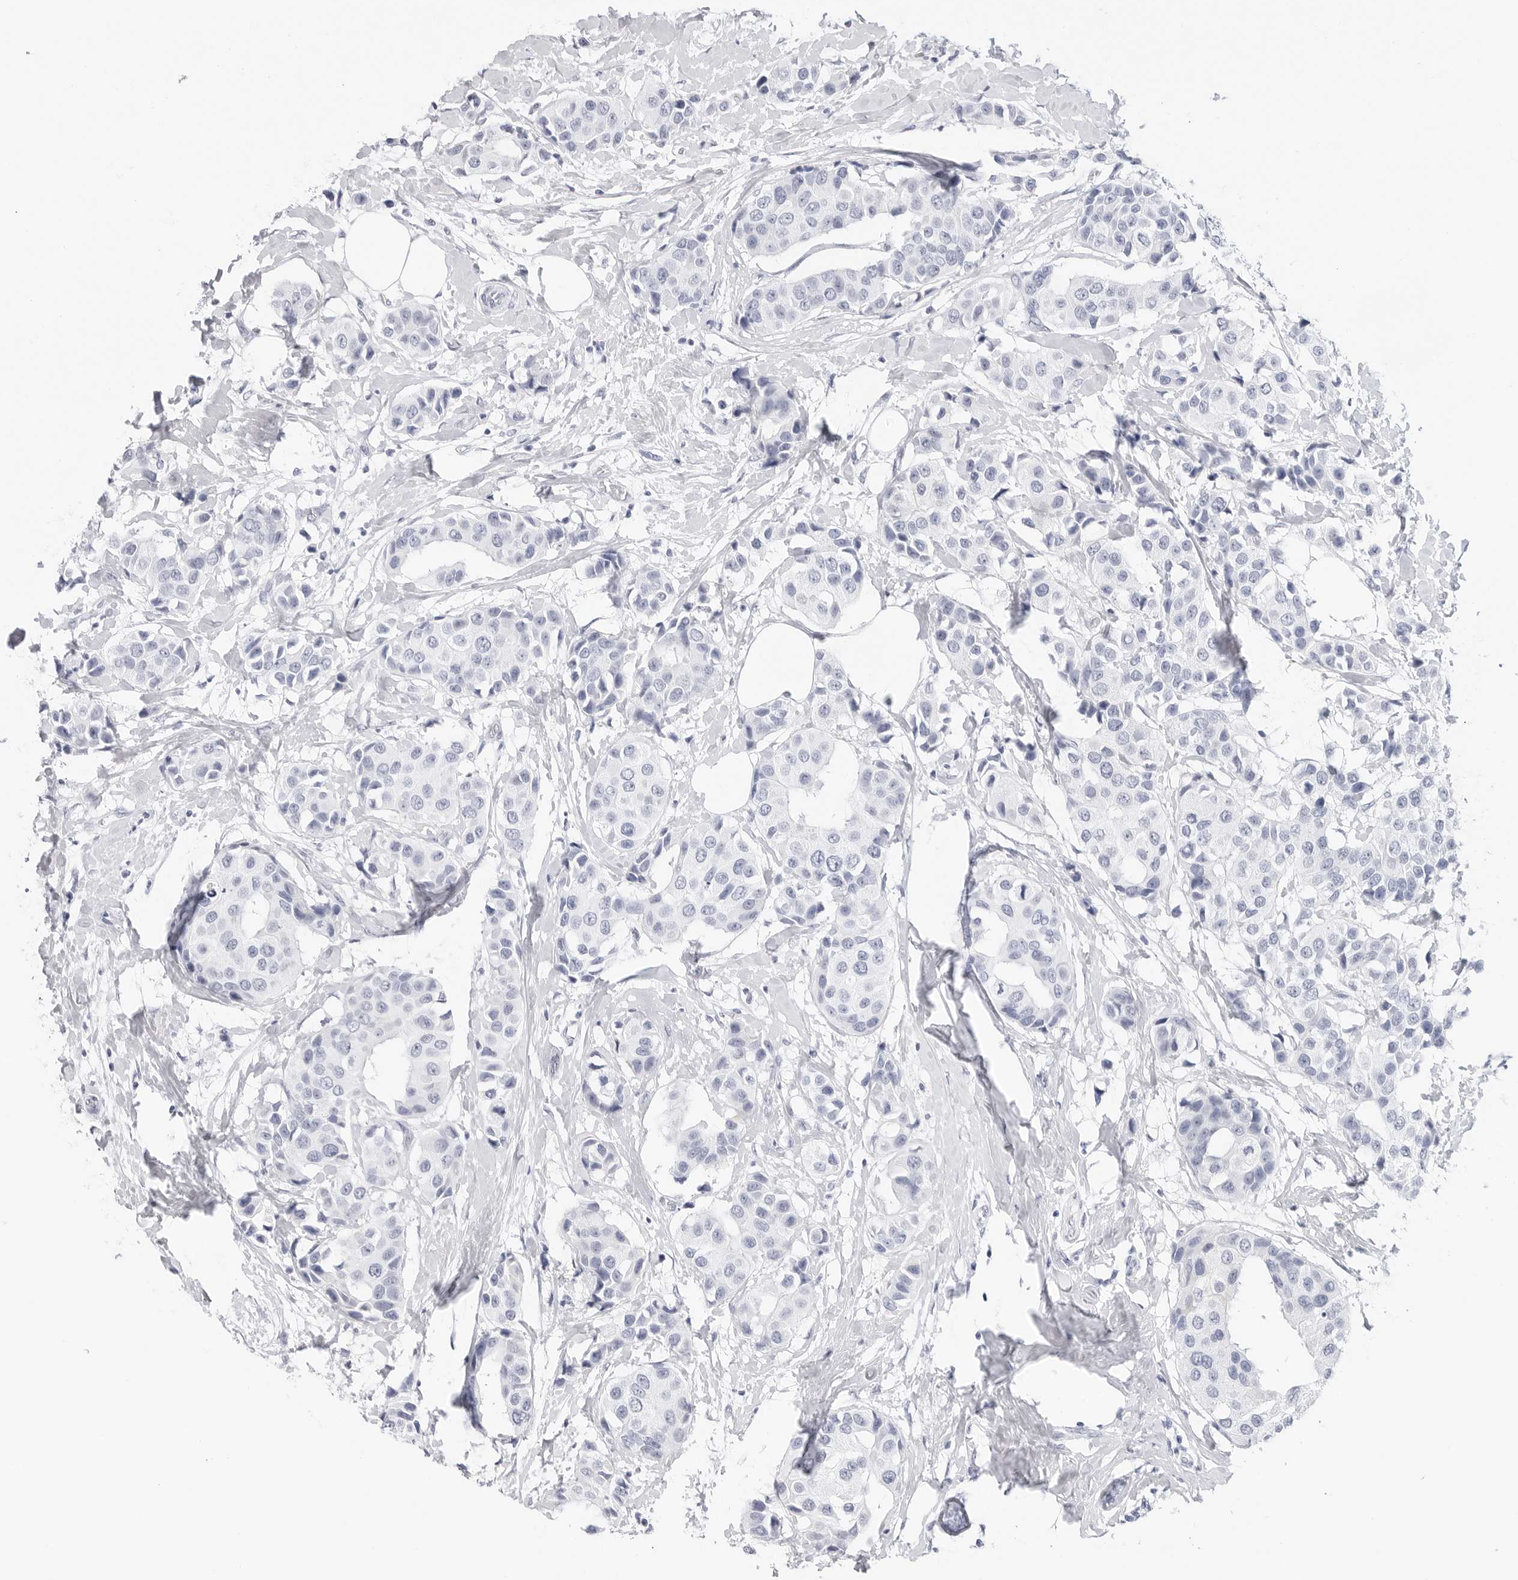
{"staining": {"intensity": "negative", "quantity": "none", "location": "none"}, "tissue": "breast cancer", "cell_type": "Tumor cells", "image_type": "cancer", "snomed": [{"axis": "morphology", "description": "Normal tissue, NOS"}, {"axis": "morphology", "description": "Duct carcinoma"}, {"axis": "topography", "description": "Breast"}], "caption": "Intraductal carcinoma (breast) stained for a protein using IHC exhibits no positivity tumor cells.", "gene": "SLC19A1", "patient": {"sex": "female", "age": 39}}